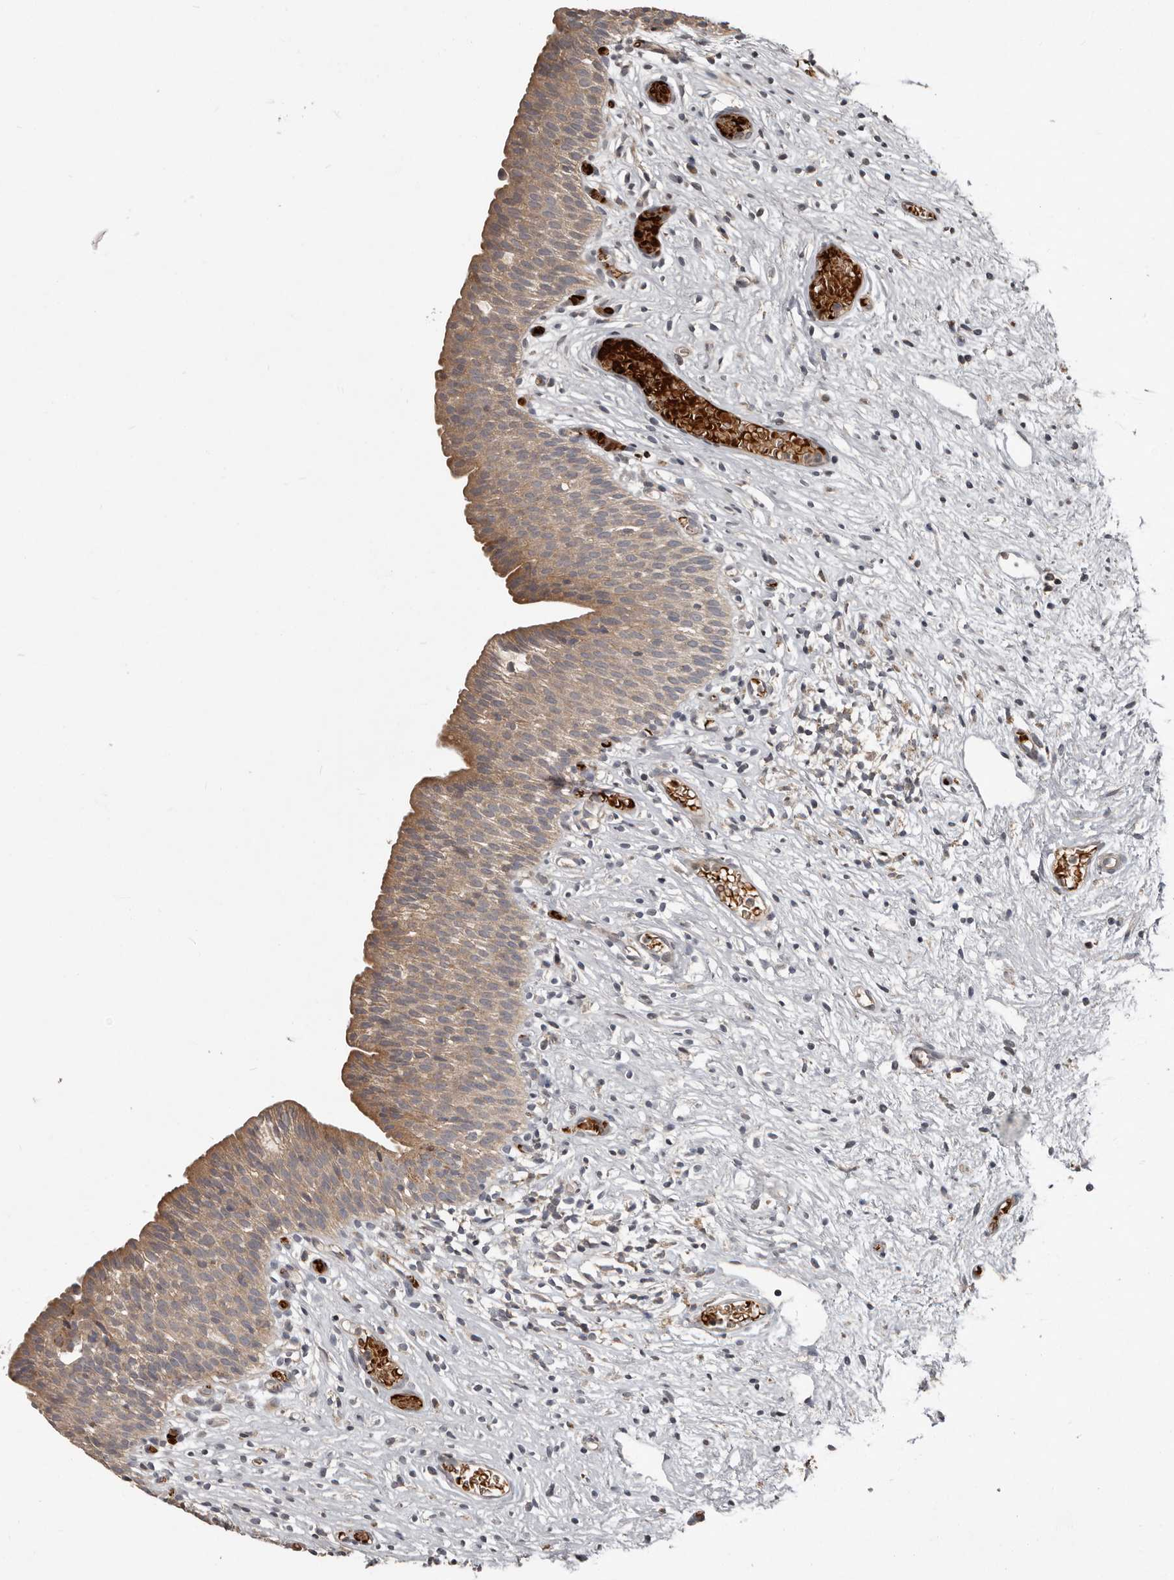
{"staining": {"intensity": "moderate", "quantity": ">75%", "location": "cytoplasmic/membranous"}, "tissue": "urinary bladder", "cell_type": "Urothelial cells", "image_type": "normal", "snomed": [{"axis": "morphology", "description": "Transitional cell carcinoma in-situ"}, {"axis": "topography", "description": "Urinary bladder"}], "caption": "Immunohistochemical staining of benign human urinary bladder shows medium levels of moderate cytoplasmic/membranous expression in about >75% of urothelial cells.", "gene": "FBXO31", "patient": {"sex": "male", "age": 74}}